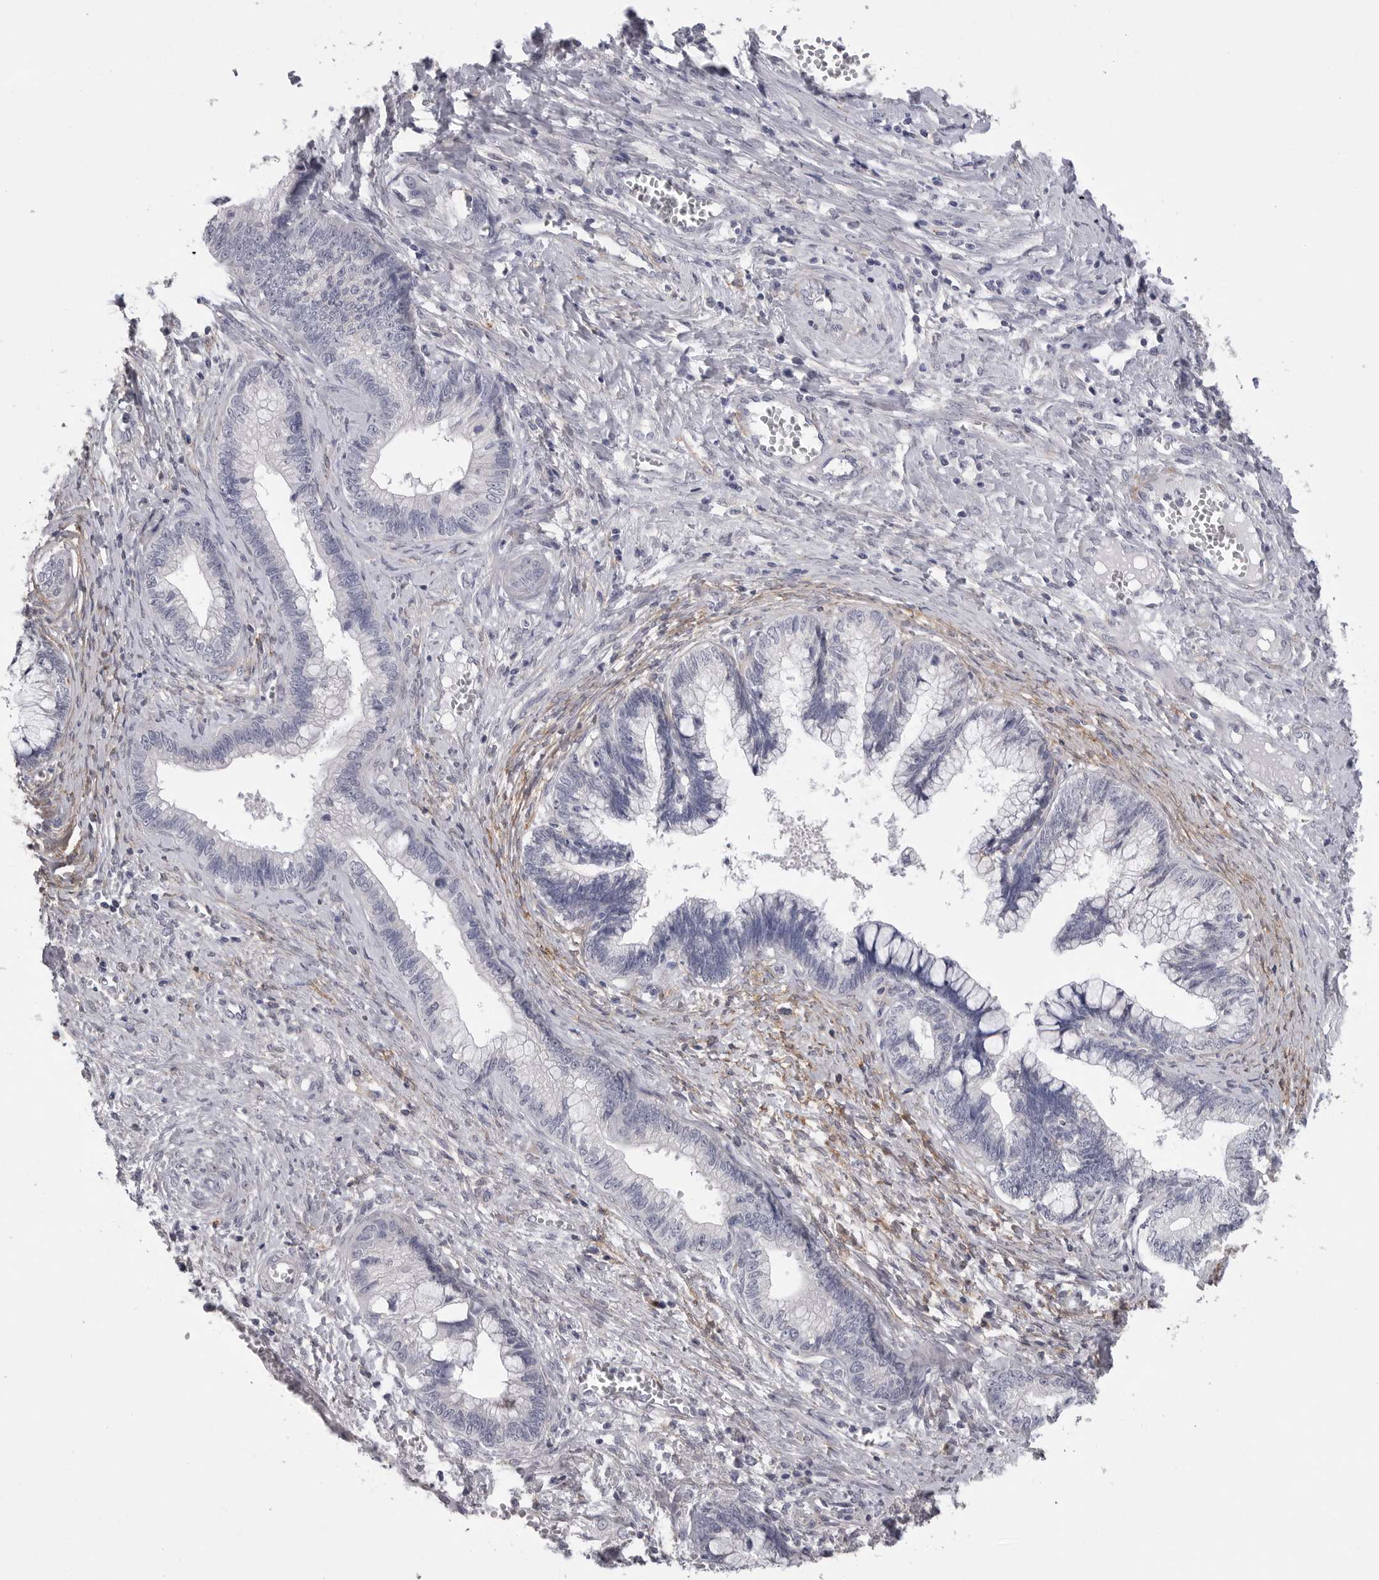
{"staining": {"intensity": "negative", "quantity": "none", "location": "none"}, "tissue": "cervical cancer", "cell_type": "Tumor cells", "image_type": "cancer", "snomed": [{"axis": "morphology", "description": "Adenocarcinoma, NOS"}, {"axis": "topography", "description": "Cervix"}], "caption": "A high-resolution photomicrograph shows immunohistochemistry staining of cervical cancer (adenocarcinoma), which exhibits no significant expression in tumor cells.", "gene": "AKAP12", "patient": {"sex": "female", "age": 44}}